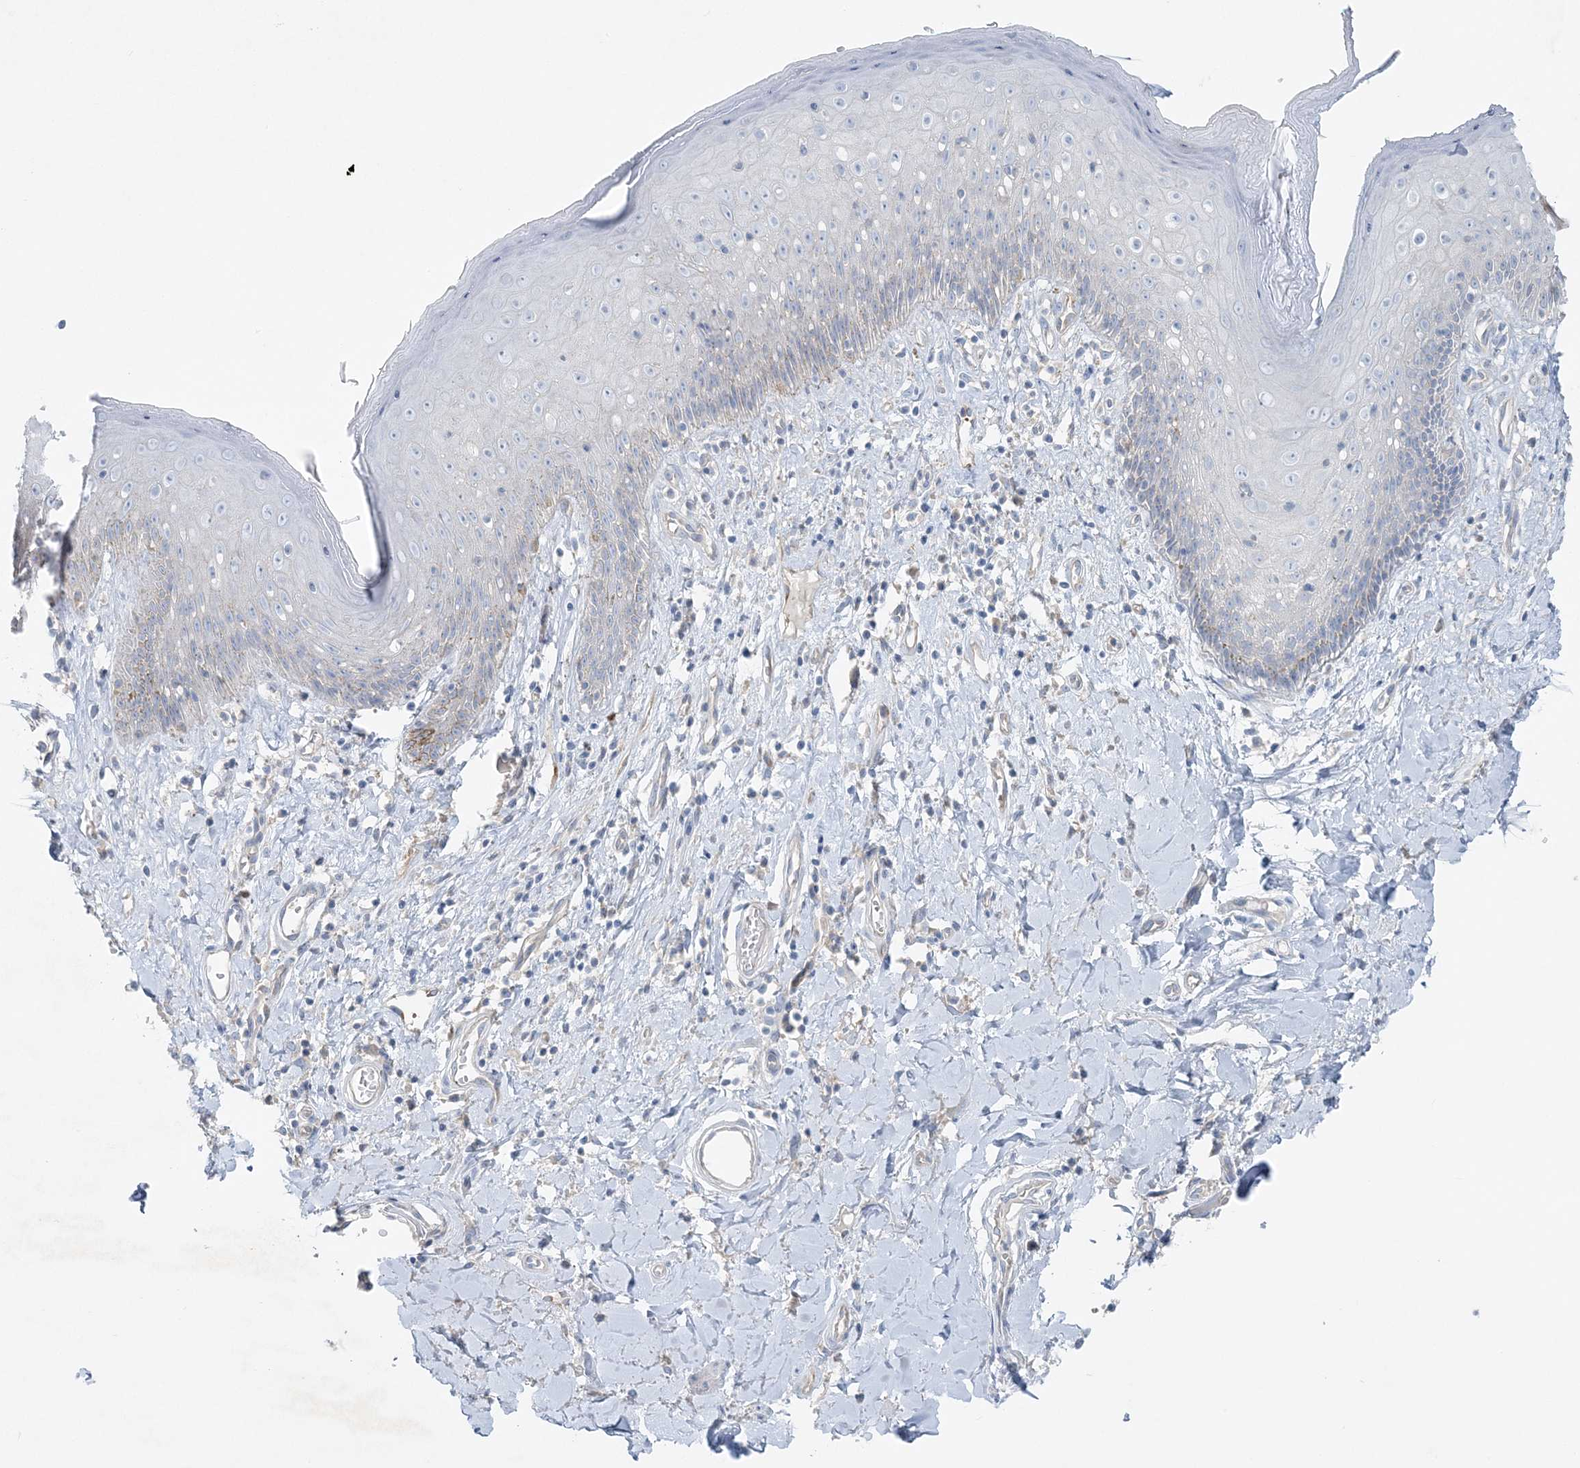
{"staining": {"intensity": "negative", "quantity": "none", "location": "none"}, "tissue": "skin", "cell_type": "Epidermal cells", "image_type": "normal", "snomed": [{"axis": "morphology", "description": "Normal tissue, NOS"}, {"axis": "morphology", "description": "Squamous cell carcinoma, NOS"}, {"axis": "topography", "description": "Vulva"}], "caption": "High power microscopy histopathology image of an IHC image of unremarkable skin, revealing no significant expression in epidermal cells.", "gene": "ATP11A", "patient": {"sex": "female", "age": 85}}